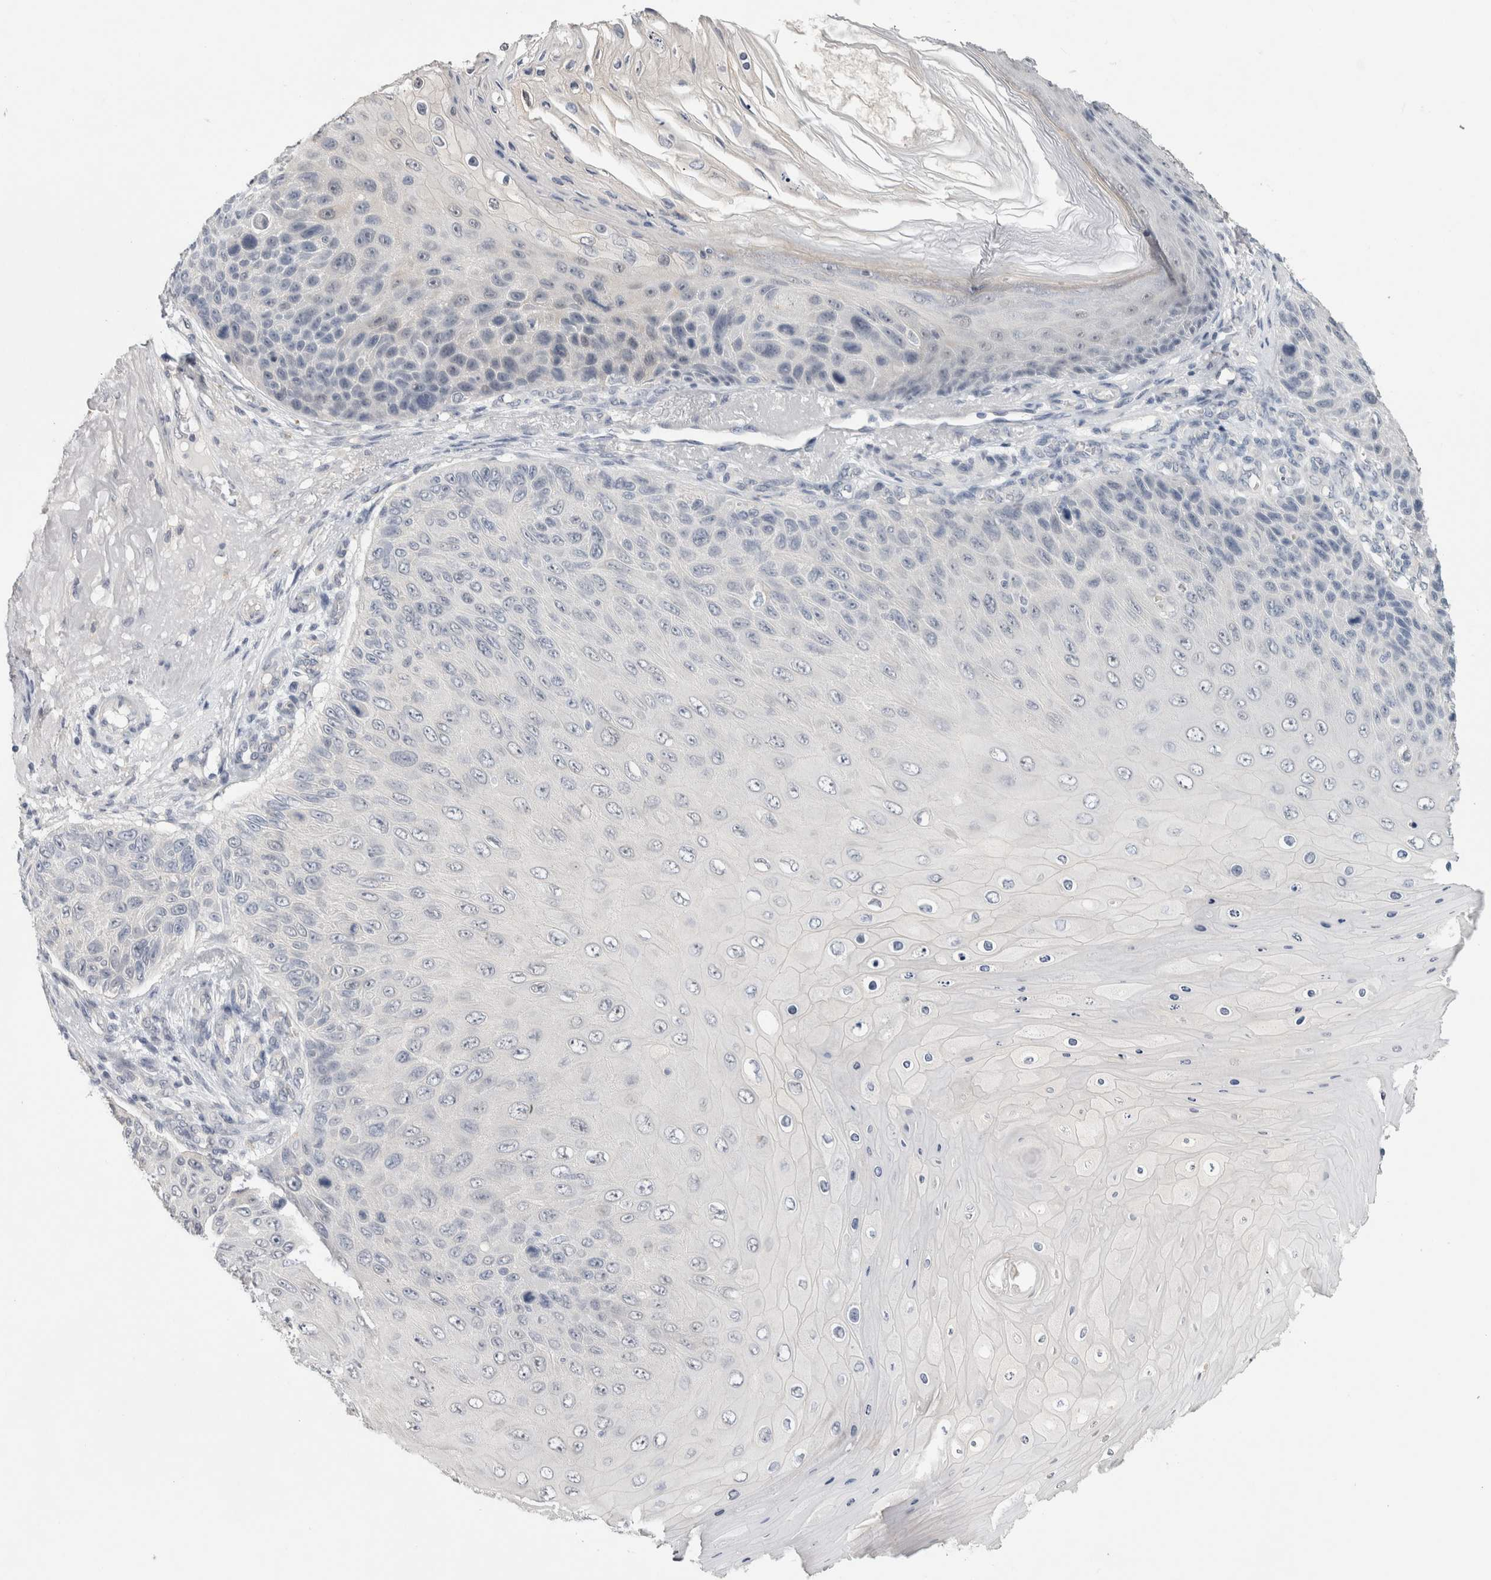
{"staining": {"intensity": "negative", "quantity": "none", "location": "none"}, "tissue": "skin cancer", "cell_type": "Tumor cells", "image_type": "cancer", "snomed": [{"axis": "morphology", "description": "Squamous cell carcinoma, NOS"}, {"axis": "topography", "description": "Skin"}], "caption": "High magnification brightfield microscopy of squamous cell carcinoma (skin) stained with DAB (3,3'-diaminobenzidine) (brown) and counterstained with hematoxylin (blue): tumor cells show no significant staining.", "gene": "TONSL", "patient": {"sex": "female", "age": 88}}